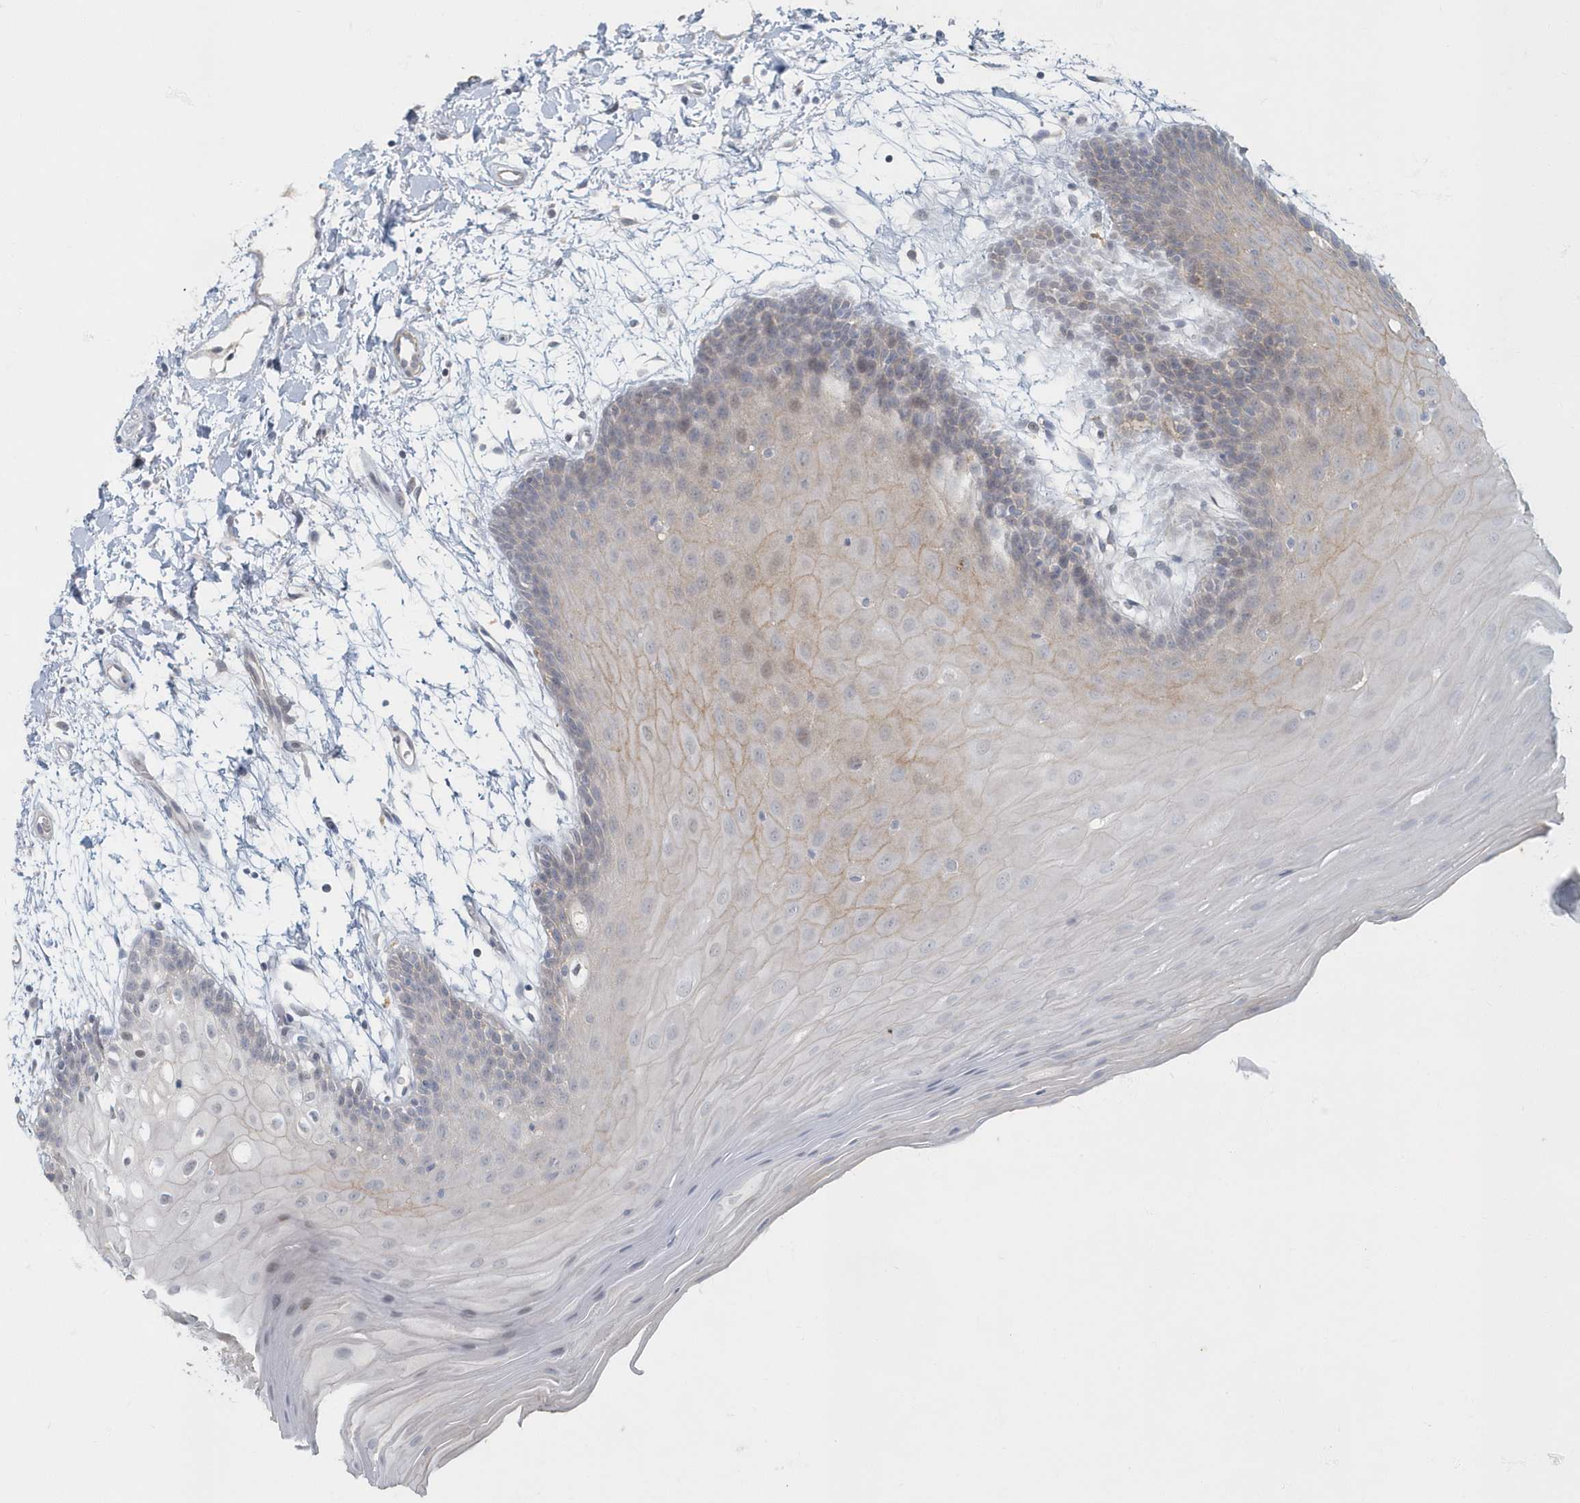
{"staining": {"intensity": "weak", "quantity": "<25%", "location": "cytoplasmic/membranous,nuclear"}, "tissue": "oral mucosa", "cell_type": "Squamous epithelial cells", "image_type": "normal", "snomed": [{"axis": "morphology", "description": "Normal tissue, NOS"}, {"axis": "topography", "description": "Skeletal muscle"}, {"axis": "topography", "description": "Oral tissue"}, {"axis": "topography", "description": "Salivary gland"}, {"axis": "topography", "description": "Peripheral nerve tissue"}], "caption": "An immunohistochemistry (IHC) photomicrograph of normal oral mucosa is shown. There is no staining in squamous epithelial cells of oral mucosa.", "gene": "MYOT", "patient": {"sex": "male", "age": 54}}